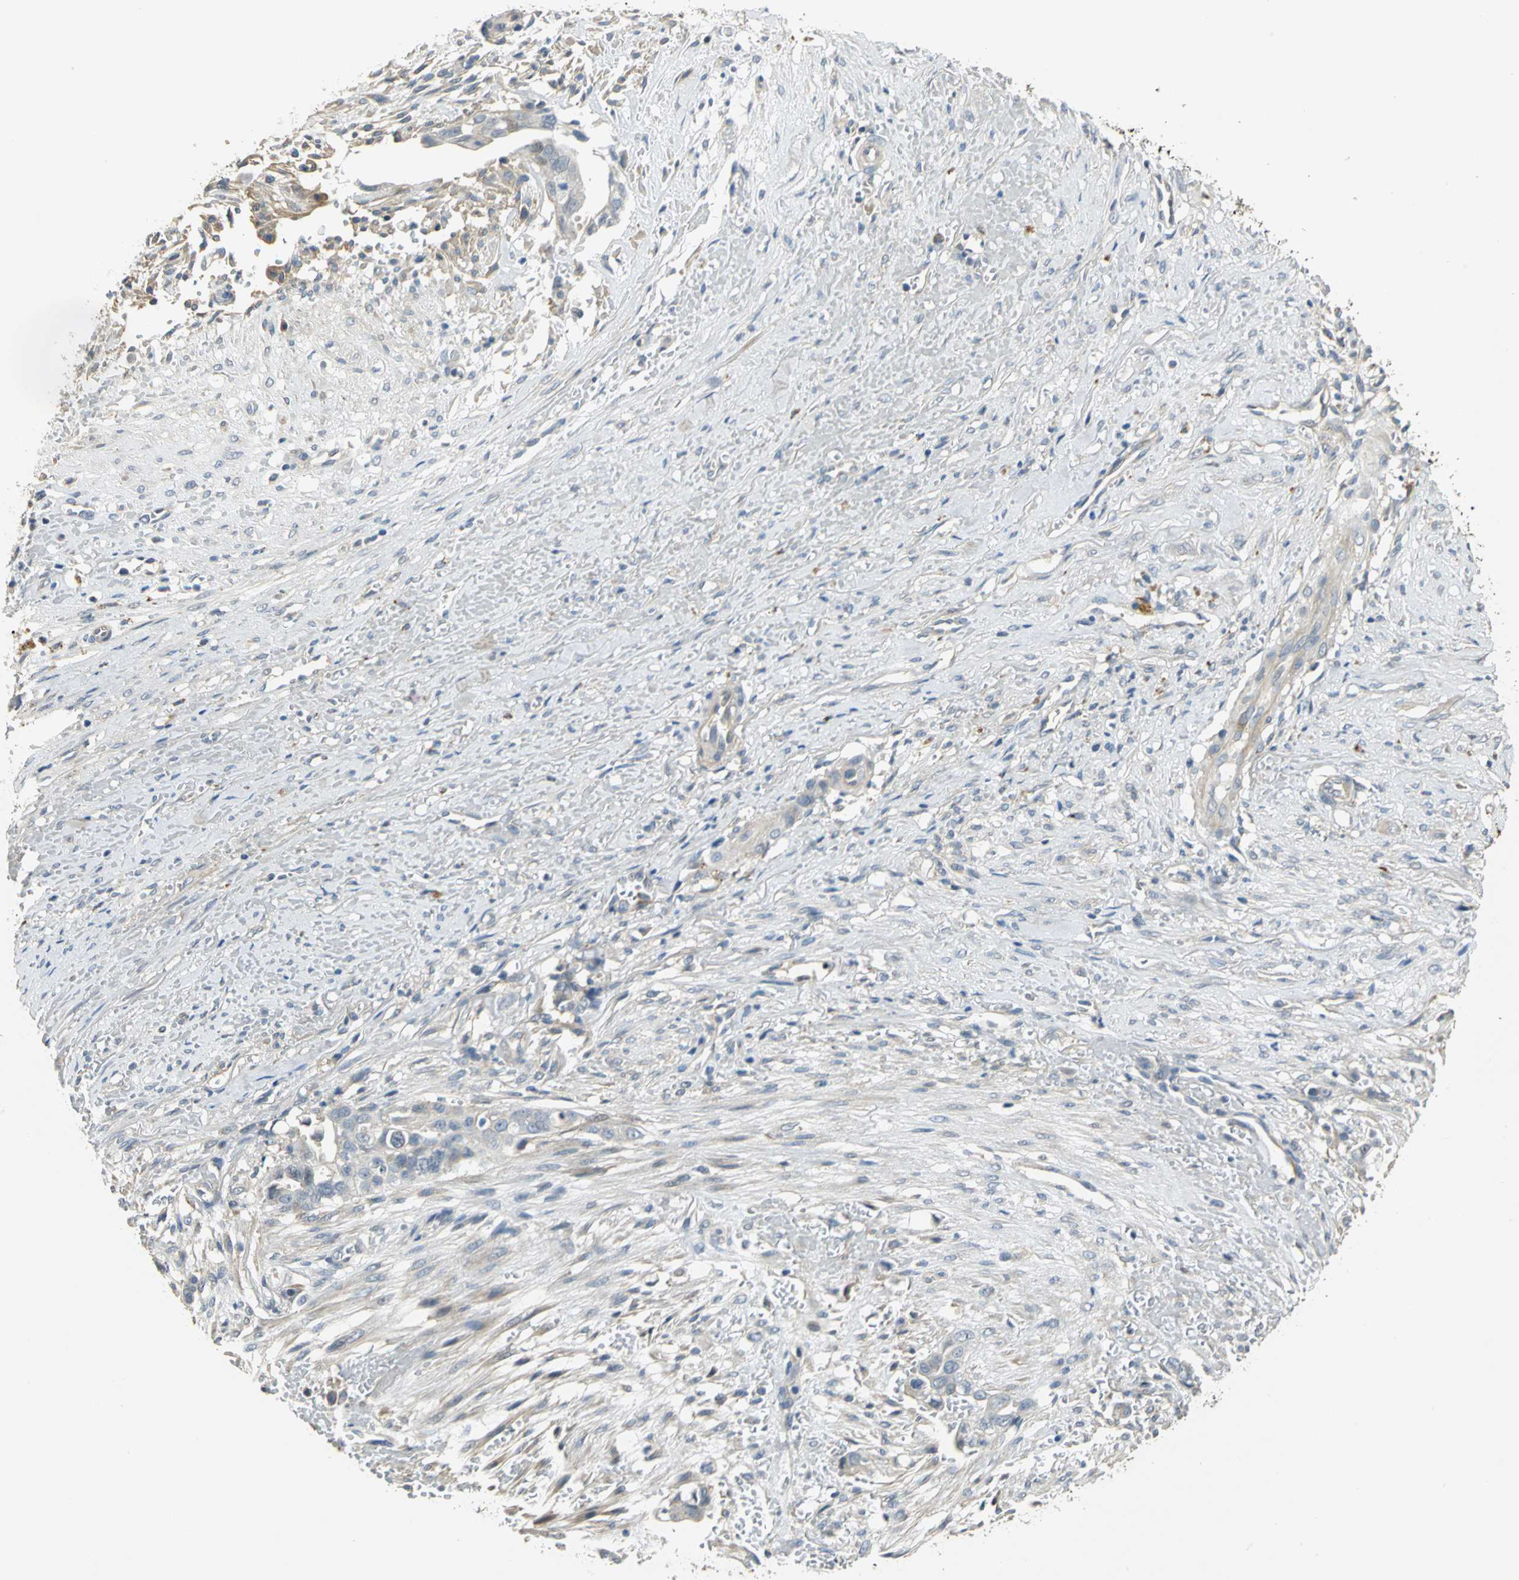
{"staining": {"intensity": "moderate", "quantity": "25%-75%", "location": "cytoplasmic/membranous"}, "tissue": "liver cancer", "cell_type": "Tumor cells", "image_type": "cancer", "snomed": [{"axis": "morphology", "description": "Cholangiocarcinoma"}, {"axis": "topography", "description": "Liver"}], "caption": "Immunohistochemical staining of human liver cancer (cholangiocarcinoma) exhibits moderate cytoplasmic/membranous protein expression in about 25%-75% of tumor cells.", "gene": "IL17RB", "patient": {"sex": "female", "age": 70}}